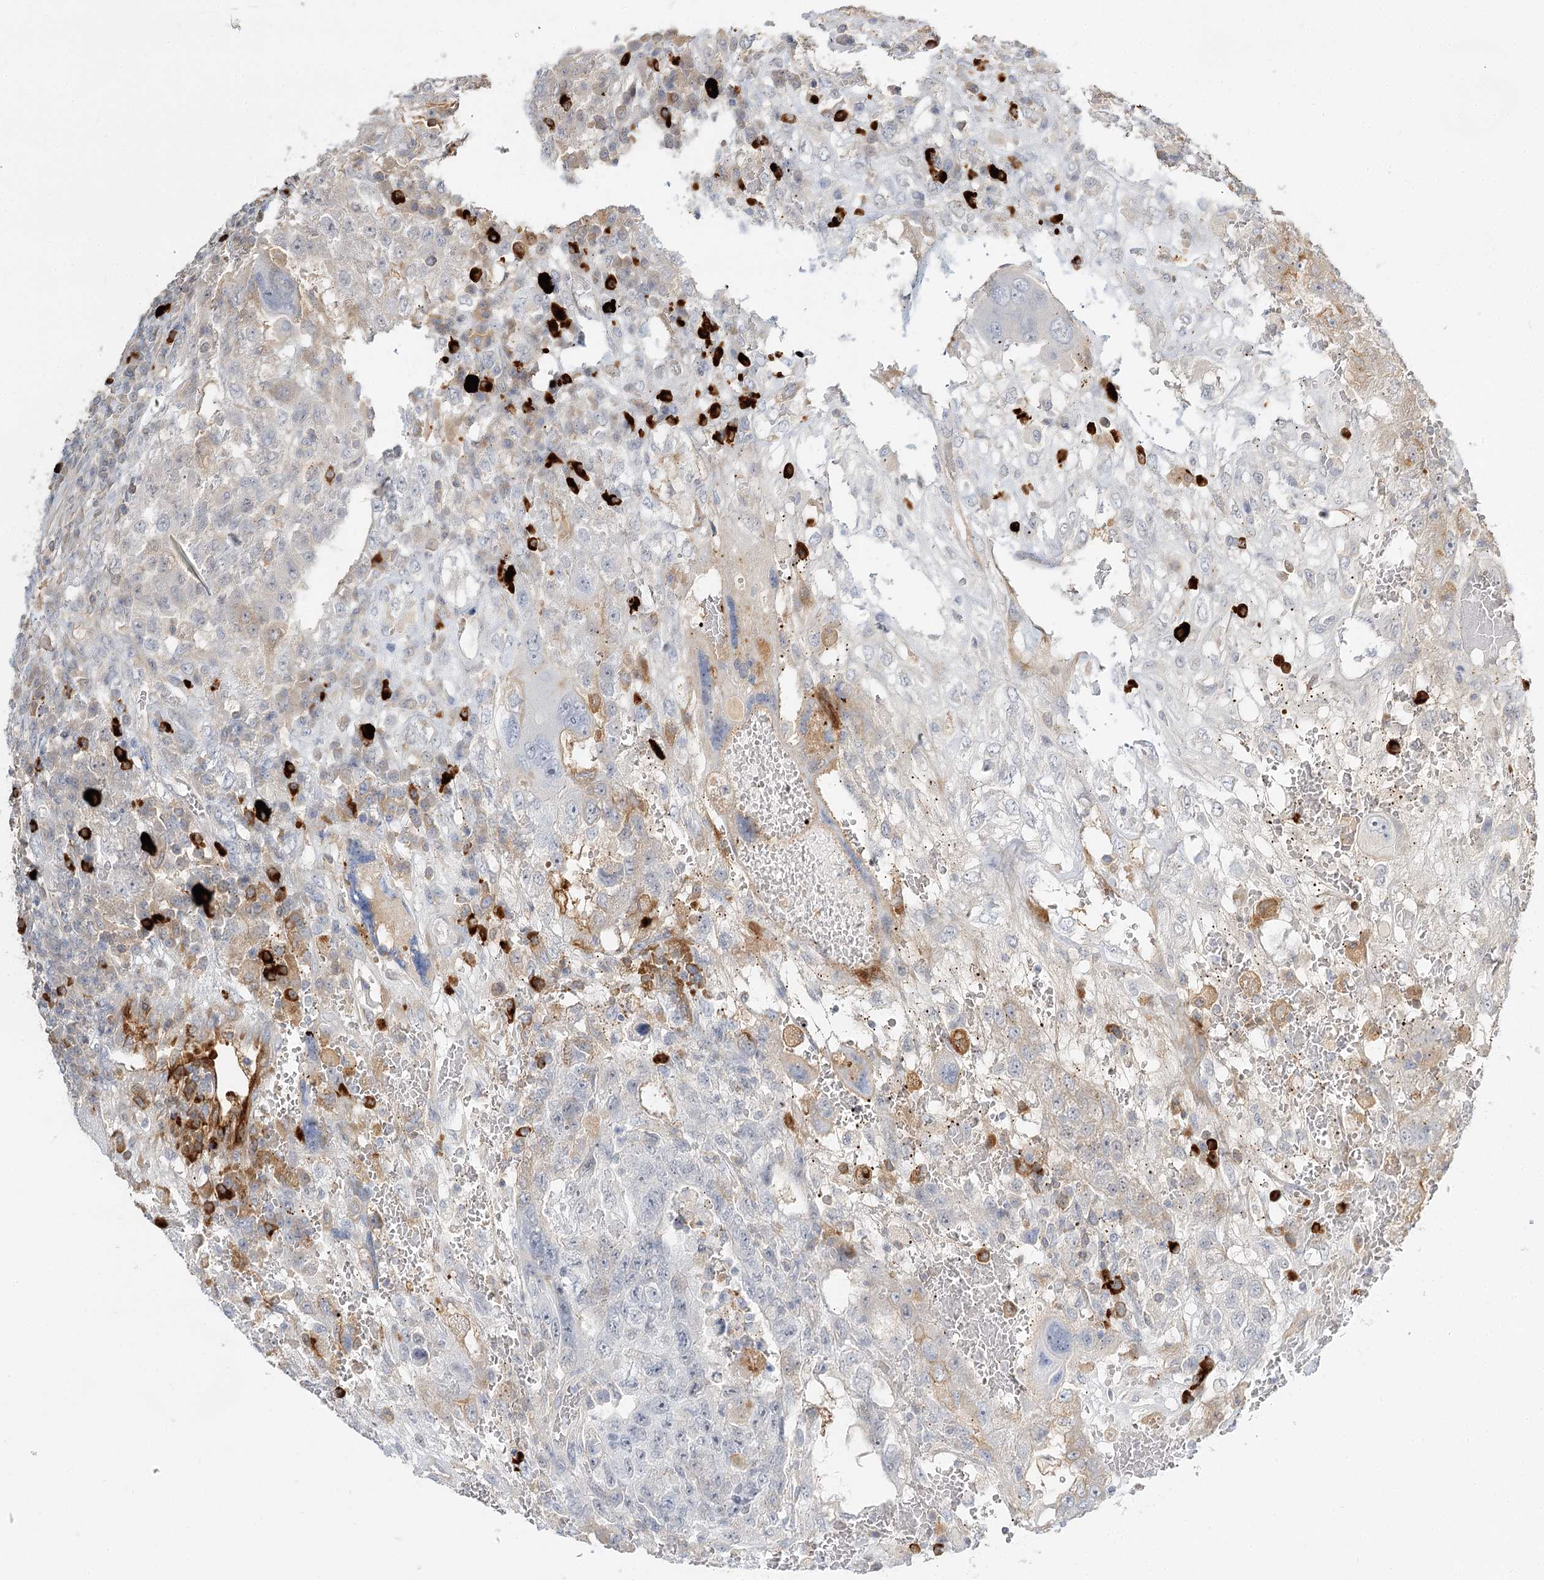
{"staining": {"intensity": "strong", "quantity": "<25%", "location": "cytoplasmic/membranous"}, "tissue": "testis cancer", "cell_type": "Tumor cells", "image_type": "cancer", "snomed": [{"axis": "morphology", "description": "Carcinoma, Embryonal, NOS"}, {"axis": "topography", "description": "Testis"}], "caption": "A photomicrograph of human testis cancer stained for a protein displays strong cytoplasmic/membranous brown staining in tumor cells. Ihc stains the protein in brown and the nuclei are stained blue.", "gene": "GUCY2C", "patient": {"sex": "male", "age": 26}}